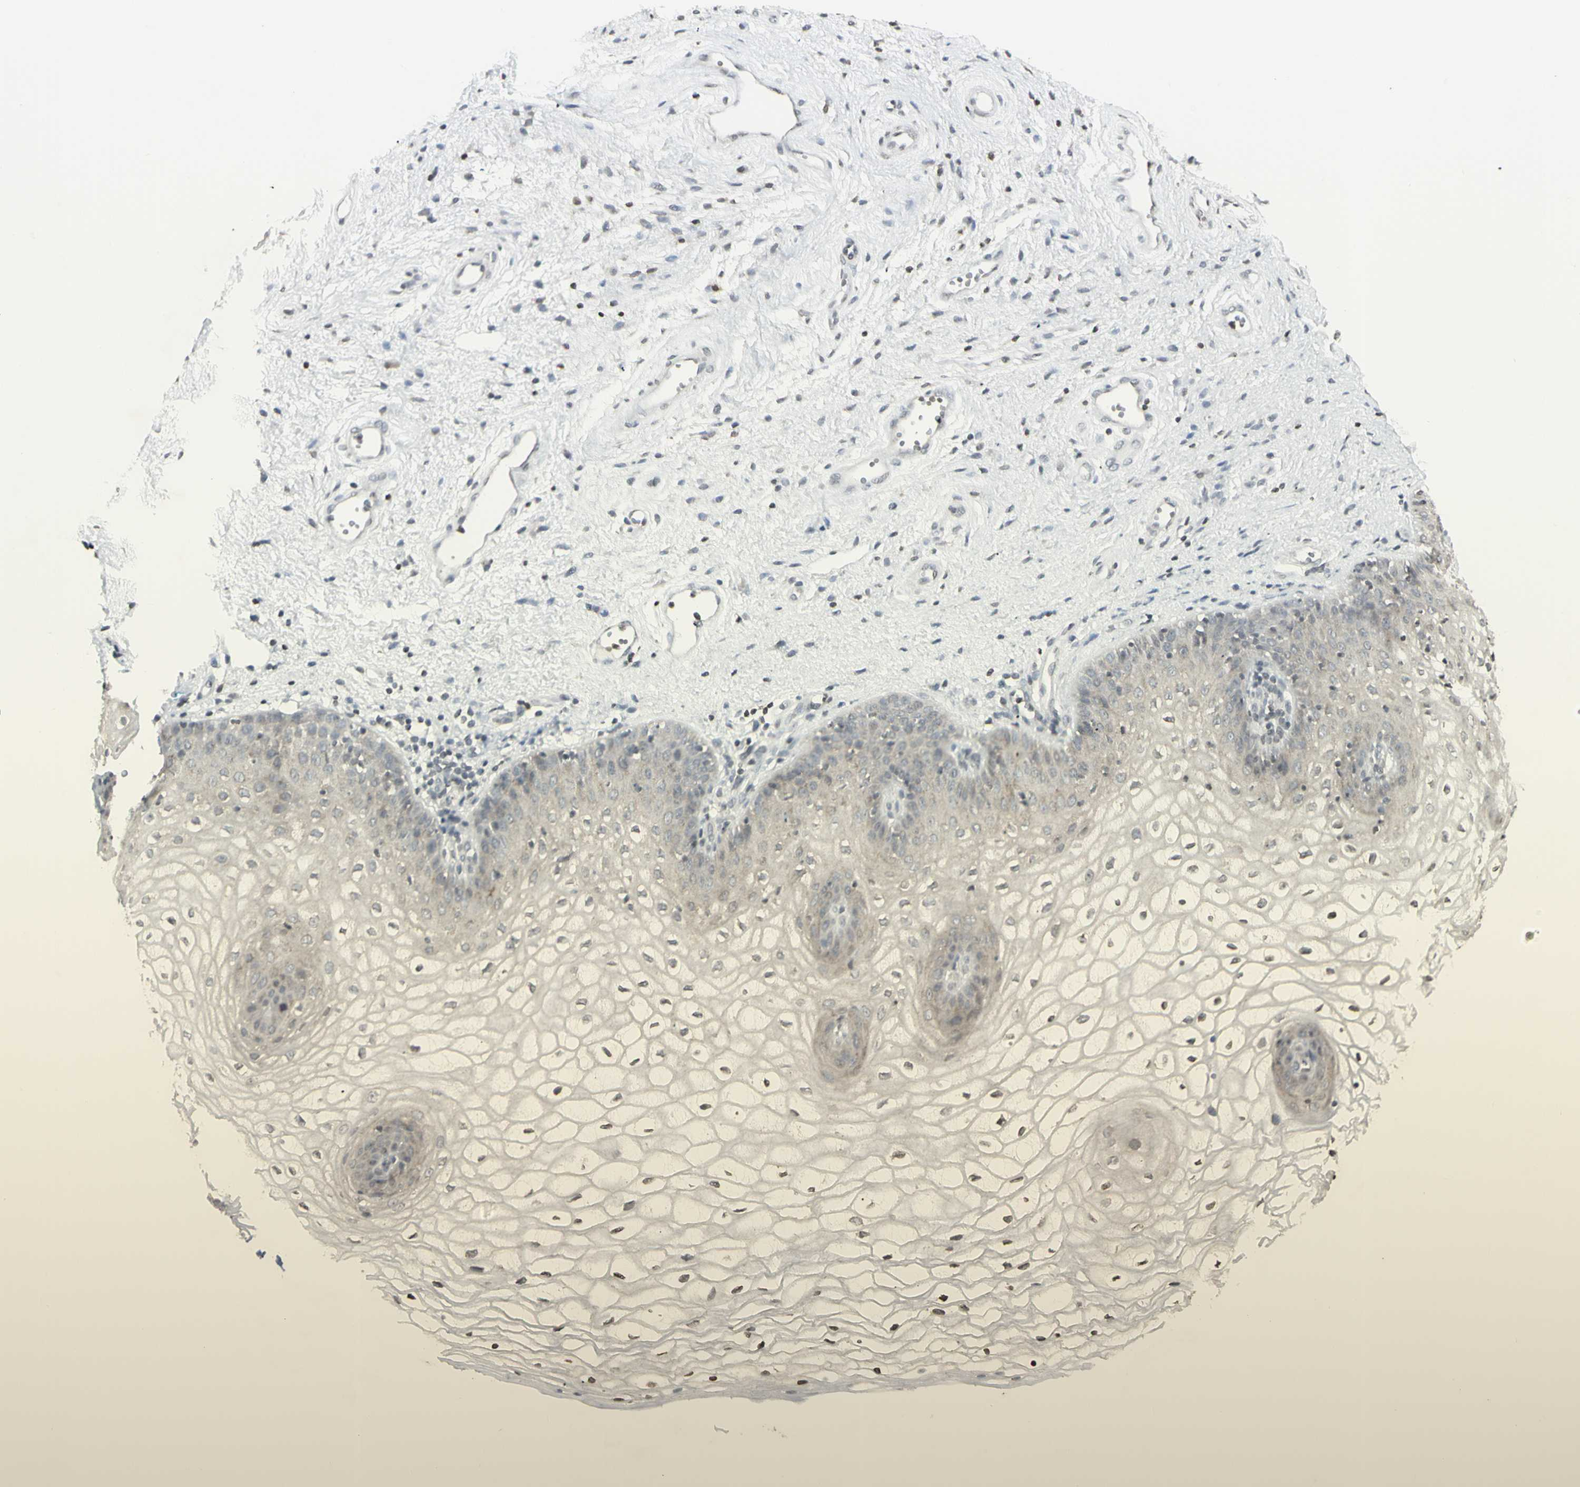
{"staining": {"intensity": "negative", "quantity": "none", "location": "none"}, "tissue": "vagina", "cell_type": "Squamous epithelial cells", "image_type": "normal", "snomed": [{"axis": "morphology", "description": "Normal tissue, NOS"}, {"axis": "topography", "description": "Vagina"}], "caption": "Normal vagina was stained to show a protein in brown. There is no significant staining in squamous epithelial cells.", "gene": "MUC5AC", "patient": {"sex": "female", "age": 34}}